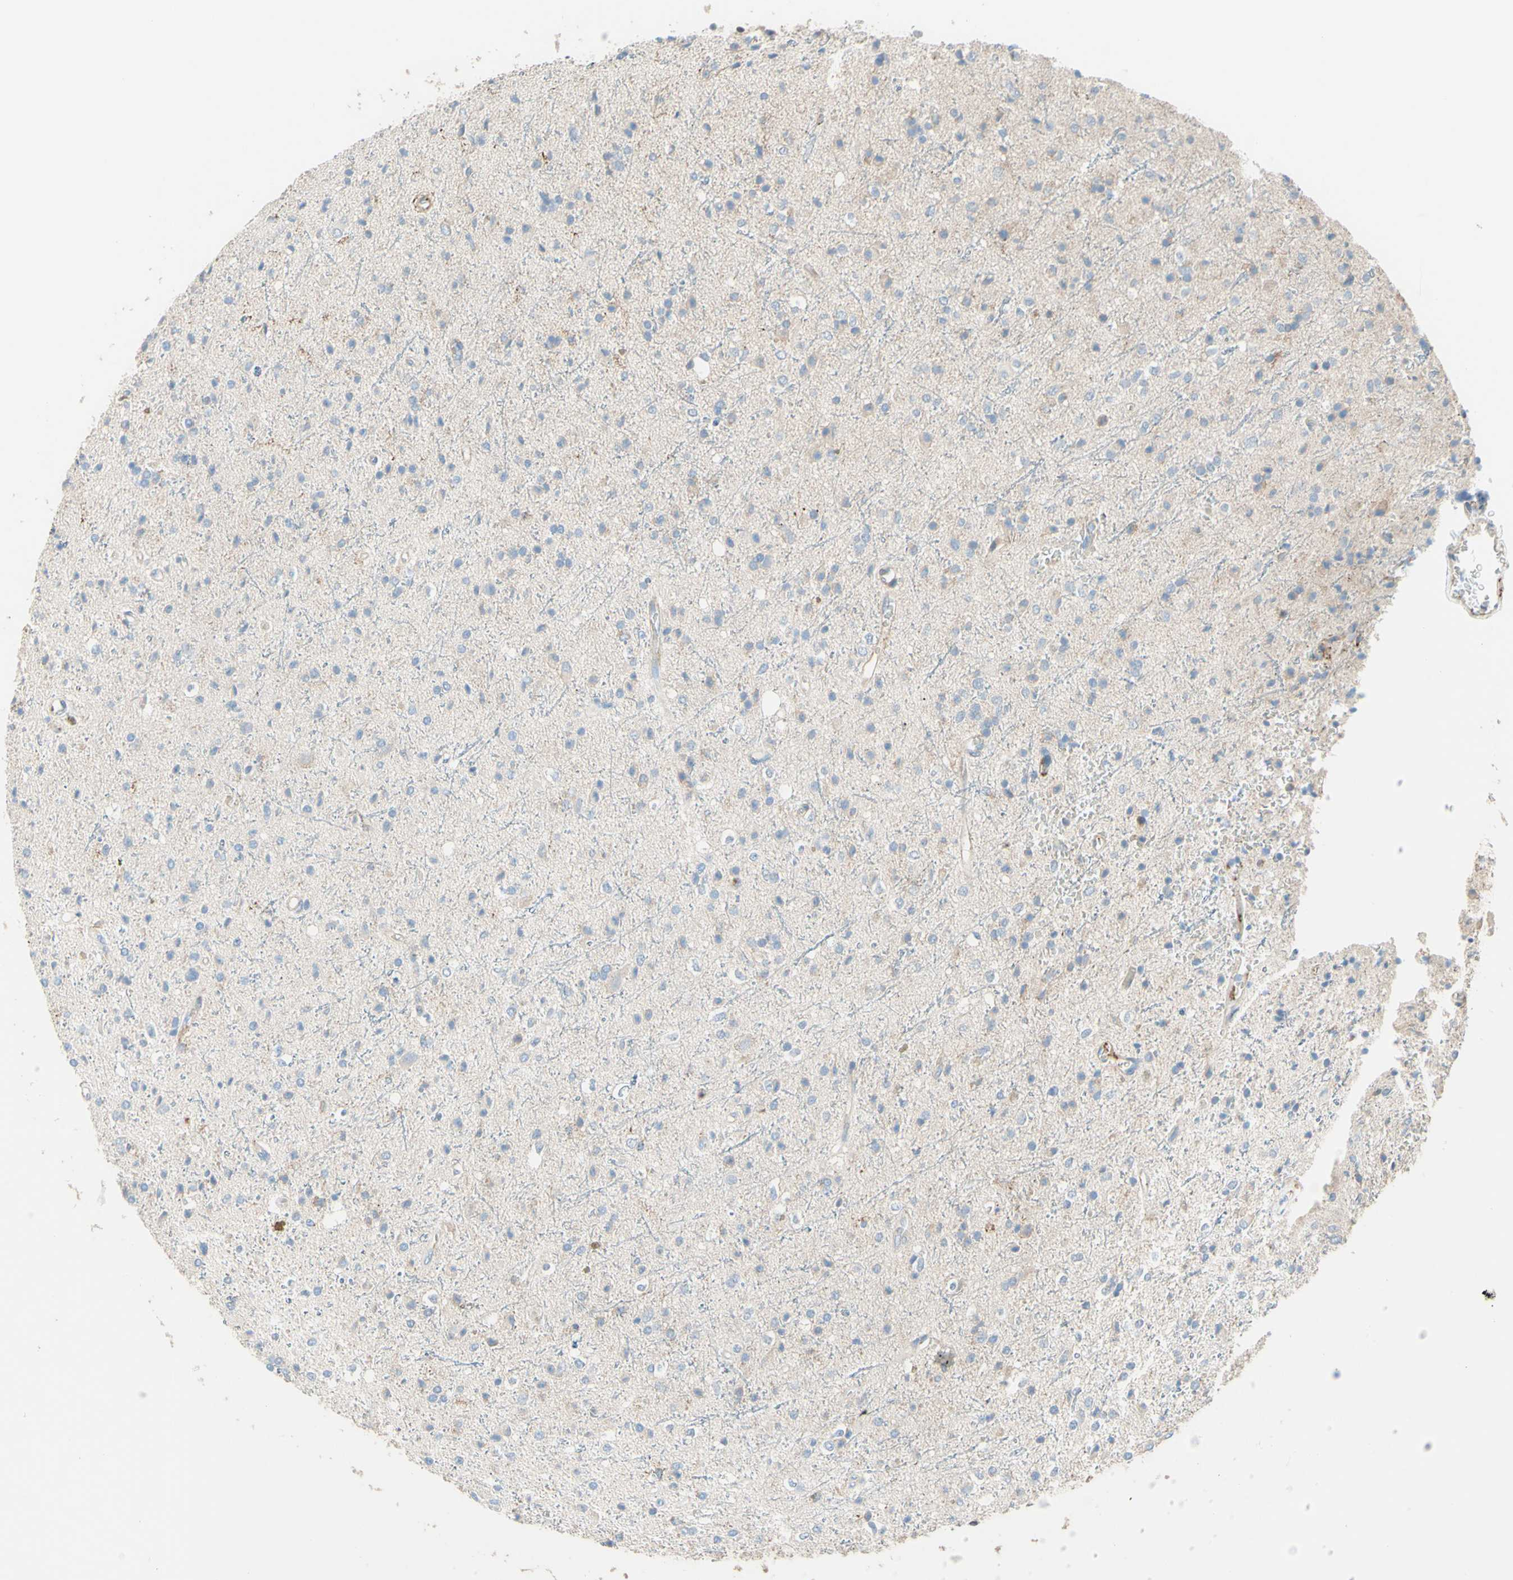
{"staining": {"intensity": "negative", "quantity": "none", "location": "none"}, "tissue": "glioma", "cell_type": "Tumor cells", "image_type": "cancer", "snomed": [{"axis": "morphology", "description": "Glioma, malignant, High grade"}, {"axis": "topography", "description": "Brain"}], "caption": "Immunohistochemical staining of human malignant glioma (high-grade) demonstrates no significant positivity in tumor cells. (Brightfield microscopy of DAB (3,3'-diaminobenzidine) IHC at high magnification).", "gene": "SEMA4C", "patient": {"sex": "male", "age": 47}}